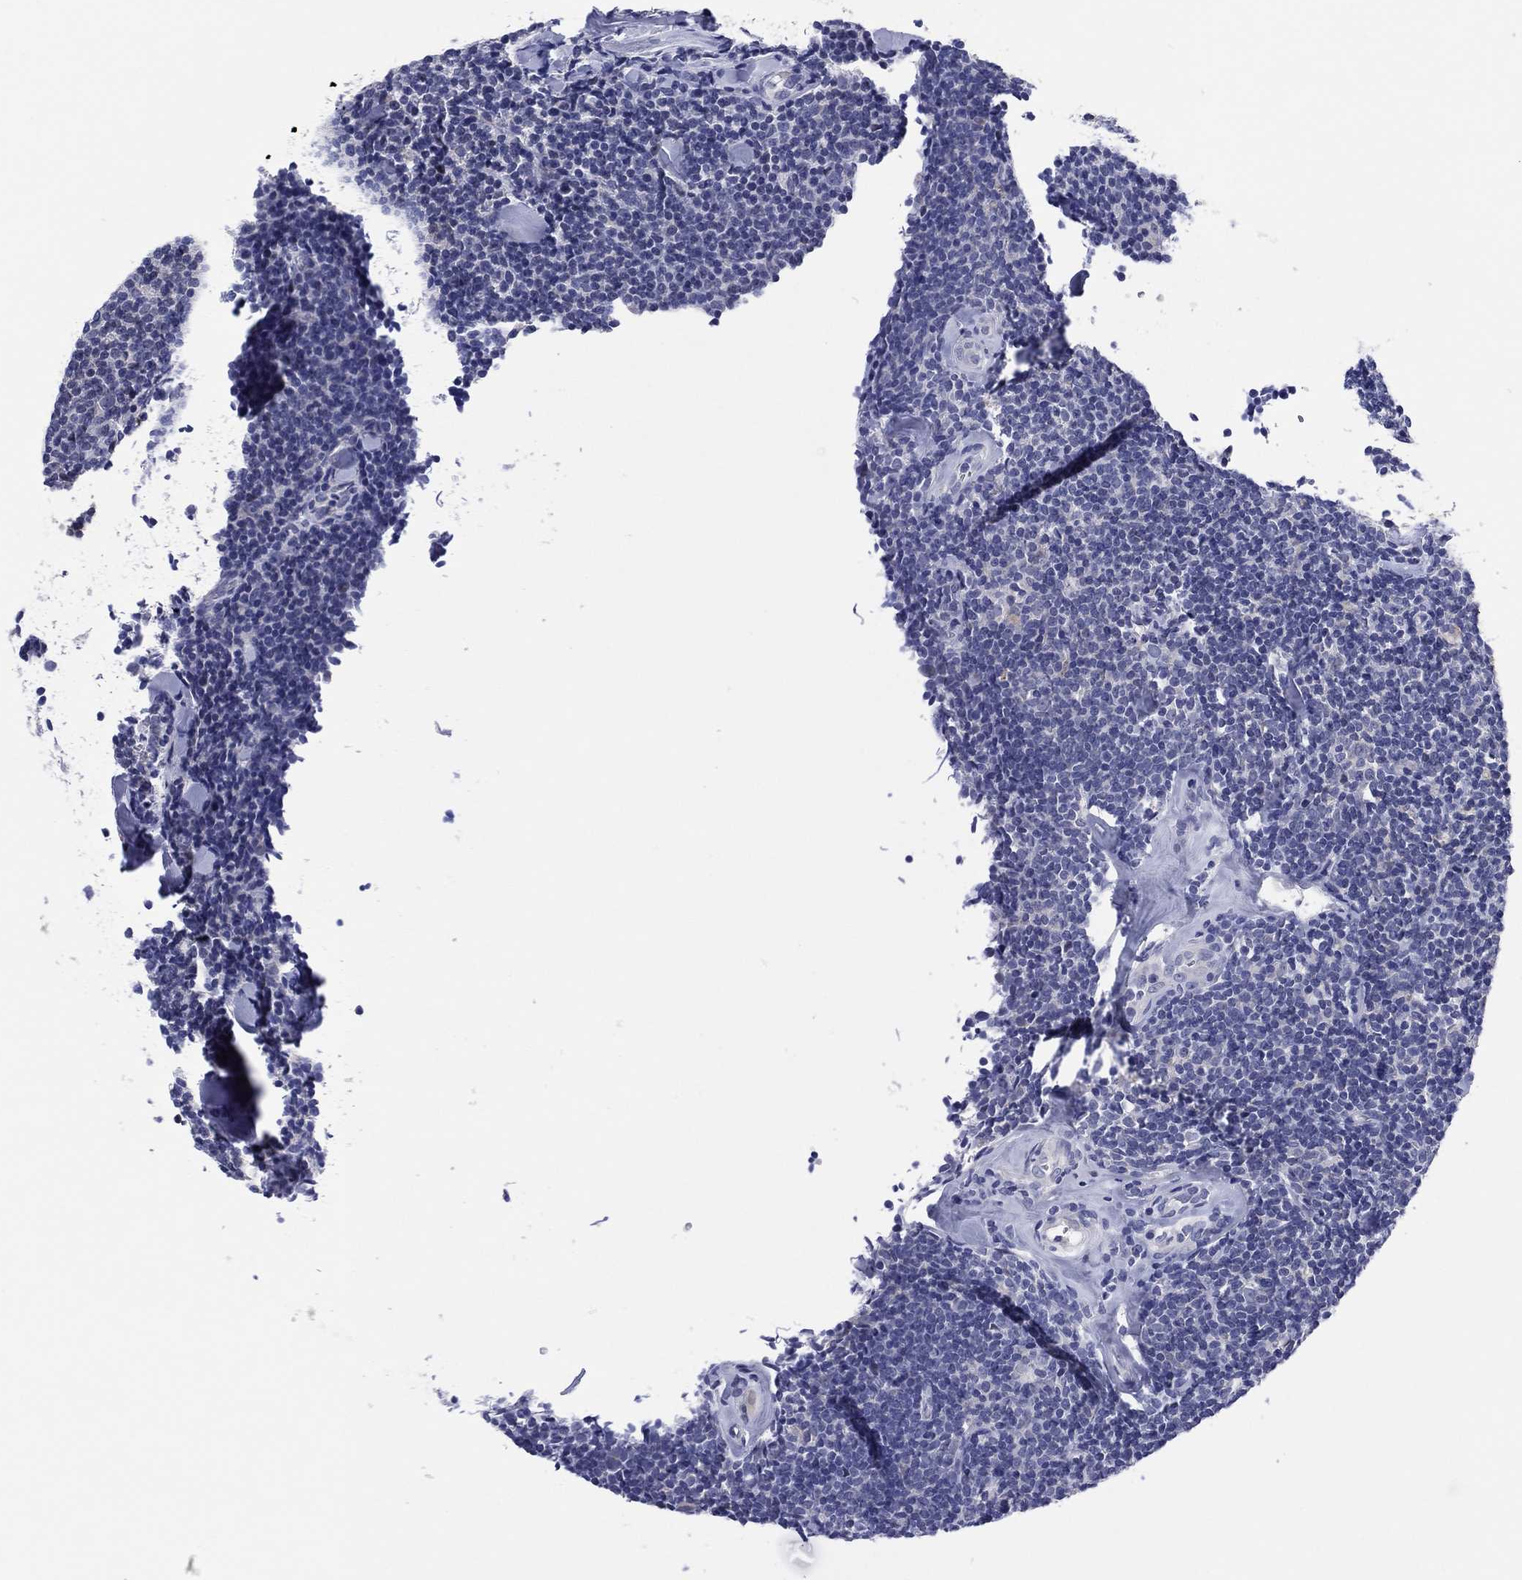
{"staining": {"intensity": "negative", "quantity": "none", "location": "none"}, "tissue": "lymphoma", "cell_type": "Tumor cells", "image_type": "cancer", "snomed": [{"axis": "morphology", "description": "Malignant lymphoma, non-Hodgkin's type, Low grade"}, {"axis": "topography", "description": "Lymph node"}], "caption": "The immunohistochemistry photomicrograph has no significant positivity in tumor cells of lymphoma tissue. (Brightfield microscopy of DAB immunohistochemistry (IHC) at high magnification).", "gene": "CLIP3", "patient": {"sex": "female", "age": 56}}